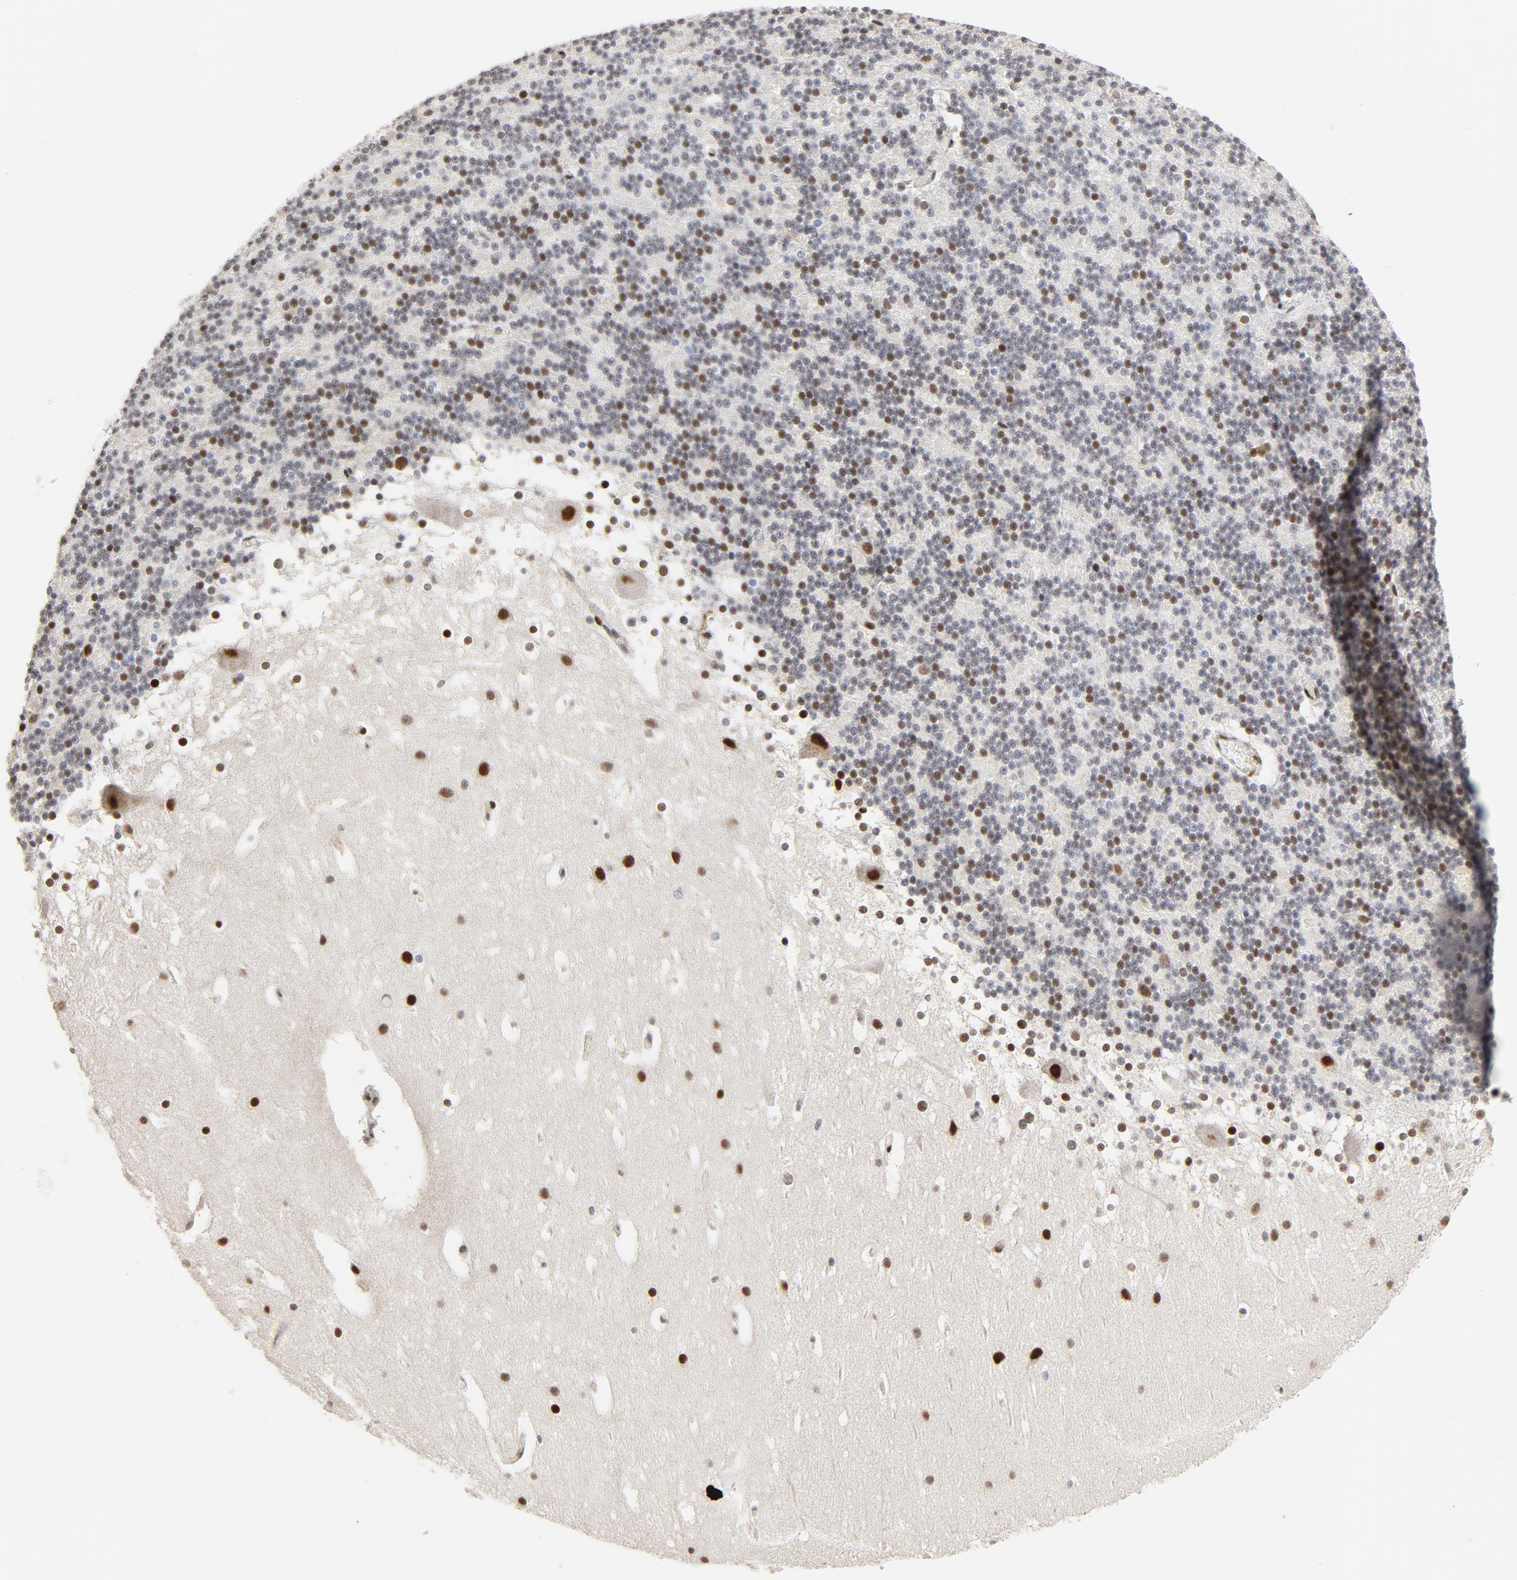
{"staining": {"intensity": "moderate", "quantity": "25%-75%", "location": "nuclear"}, "tissue": "cerebellum", "cell_type": "Cells in granular layer", "image_type": "normal", "snomed": [{"axis": "morphology", "description": "Normal tissue, NOS"}, {"axis": "topography", "description": "Cerebellum"}], "caption": "Immunohistochemistry of unremarkable human cerebellum displays medium levels of moderate nuclear expression in approximately 25%-75% of cells in granular layer.", "gene": "GTF2I", "patient": {"sex": "female", "age": 19}}